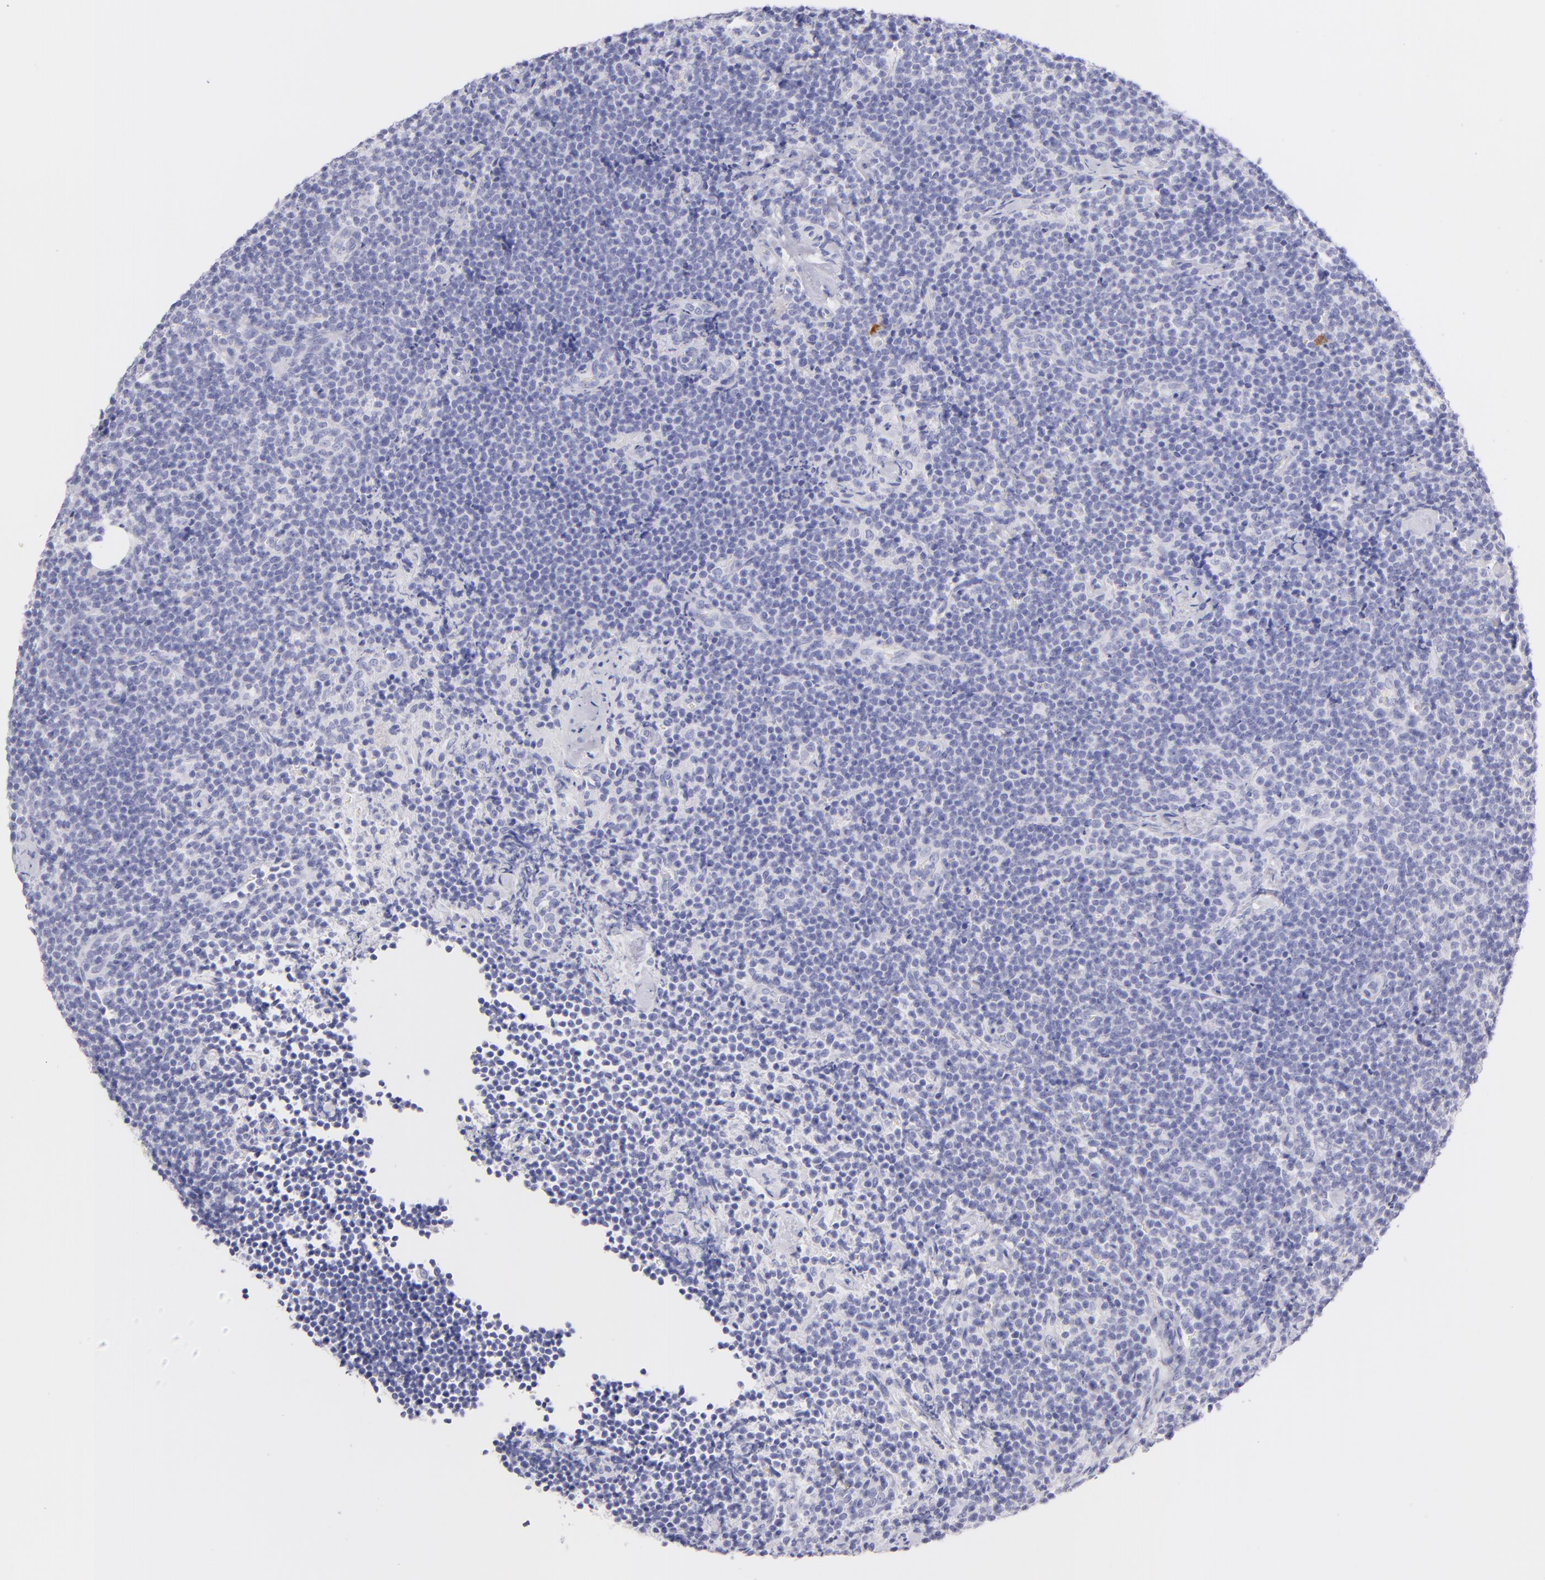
{"staining": {"intensity": "negative", "quantity": "none", "location": "none"}, "tissue": "lymphoma", "cell_type": "Tumor cells", "image_type": "cancer", "snomed": [{"axis": "morphology", "description": "Malignant lymphoma, non-Hodgkin's type, High grade"}, {"axis": "topography", "description": "Lymph node"}], "caption": "Image shows no significant protein staining in tumor cells of high-grade malignant lymphoma, non-Hodgkin's type.", "gene": "SDC1", "patient": {"sex": "female", "age": 58}}